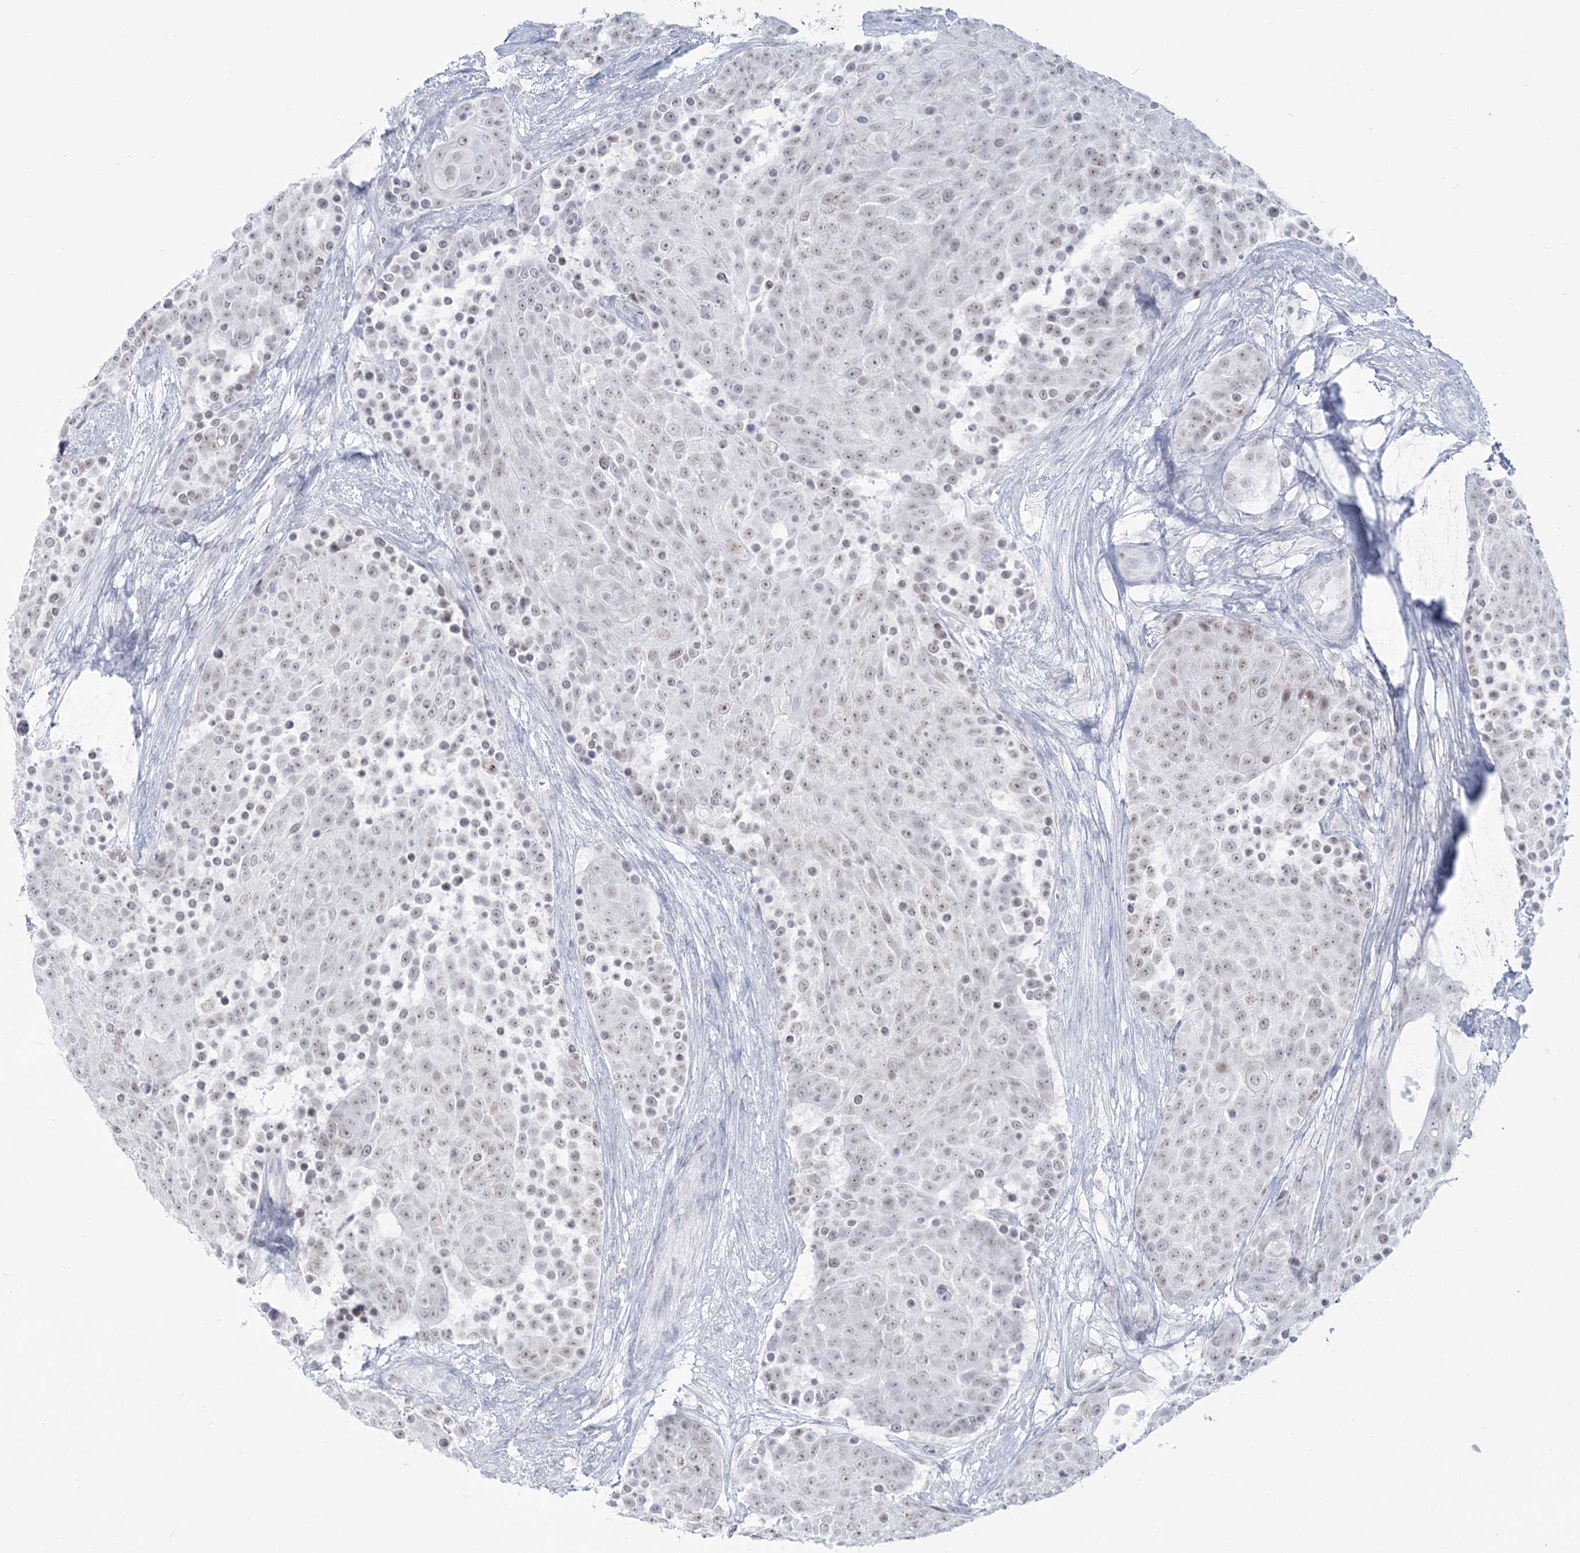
{"staining": {"intensity": "weak", "quantity": "25%-75%", "location": "nuclear"}, "tissue": "urothelial cancer", "cell_type": "Tumor cells", "image_type": "cancer", "snomed": [{"axis": "morphology", "description": "Urothelial carcinoma, High grade"}, {"axis": "topography", "description": "Urinary bladder"}], "caption": "IHC of urothelial cancer exhibits low levels of weak nuclear staining in approximately 25%-75% of tumor cells.", "gene": "ZNF843", "patient": {"sex": "female", "age": 63}}